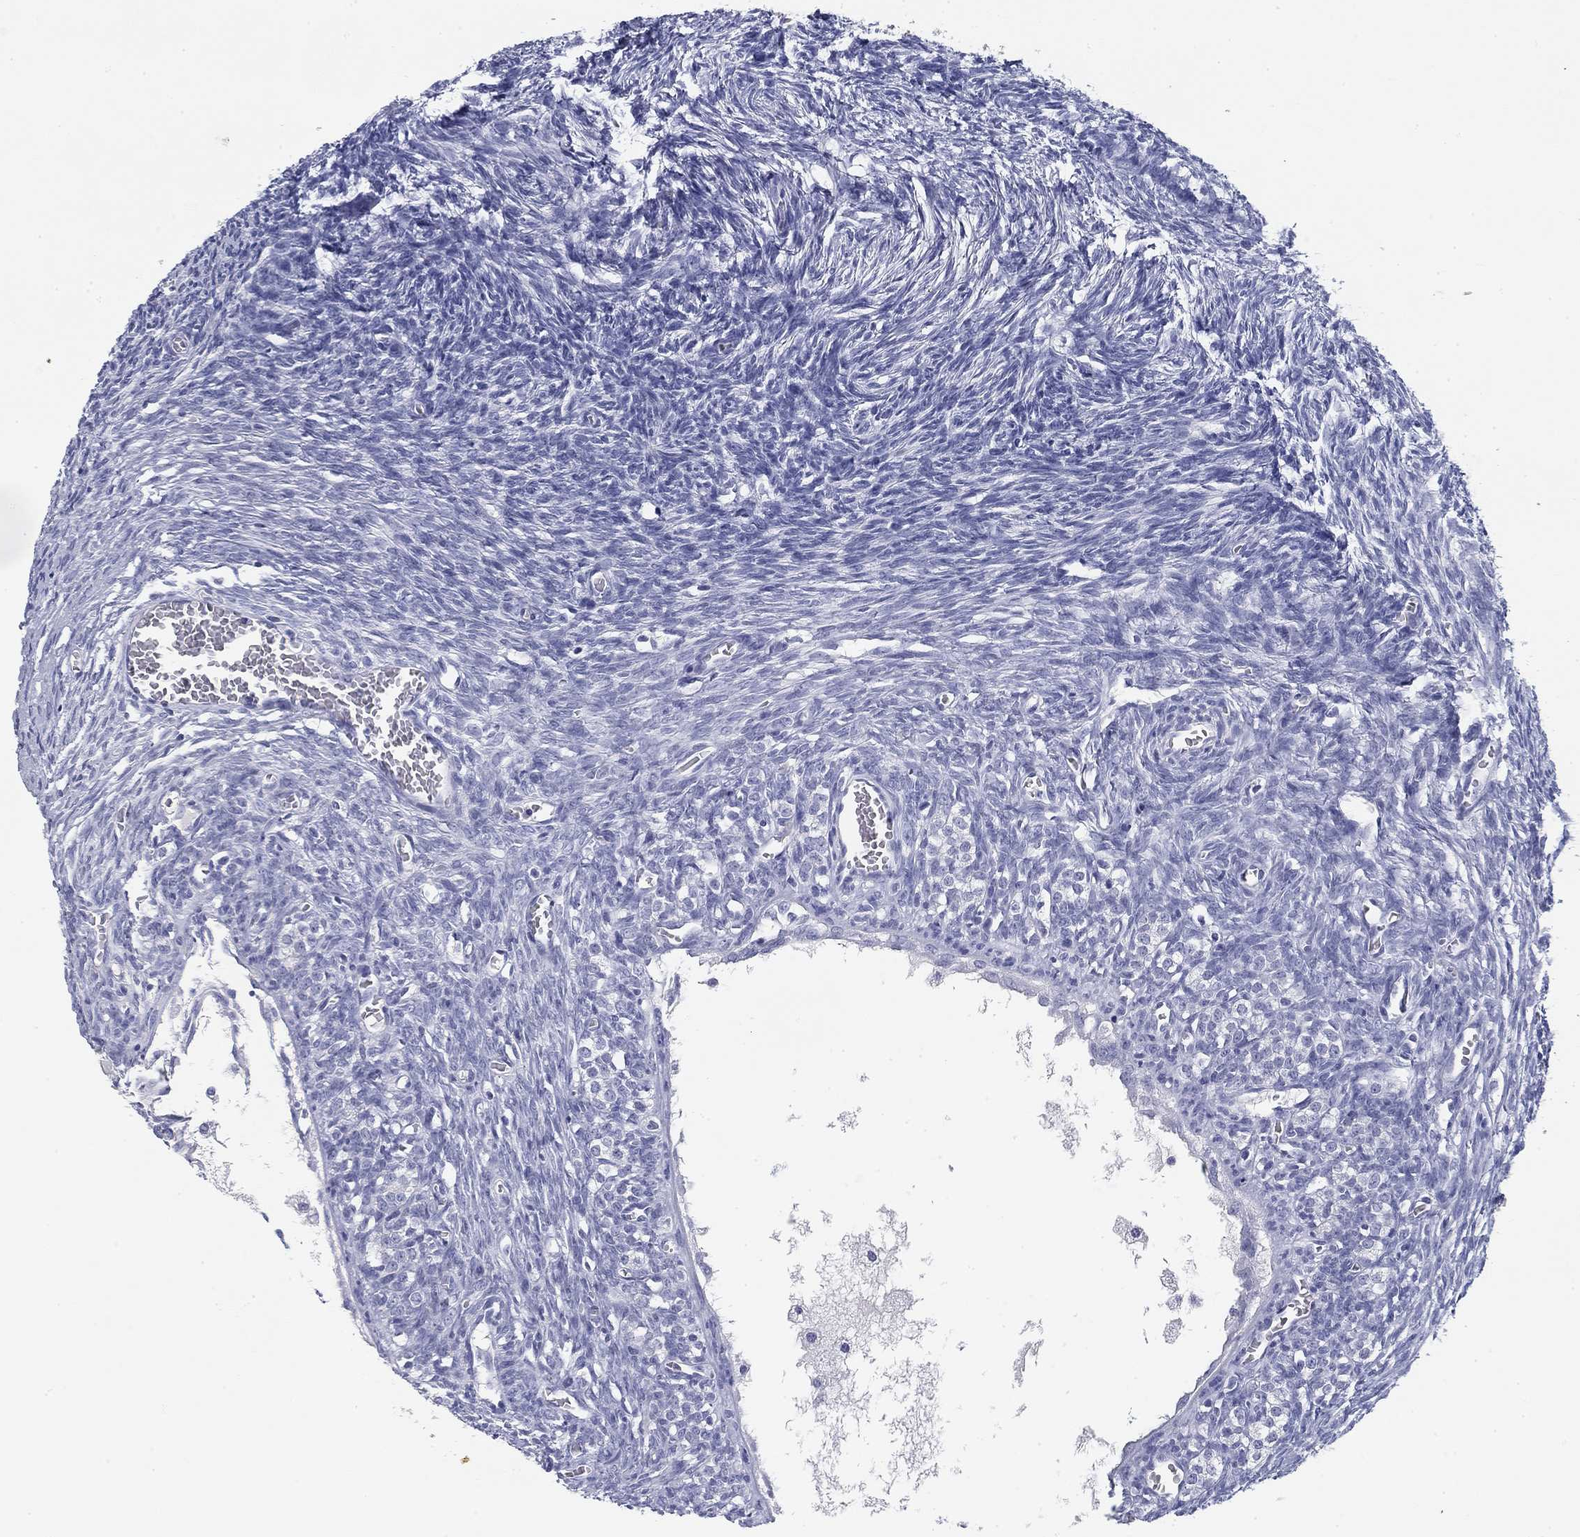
{"staining": {"intensity": "negative", "quantity": "none", "location": "none"}, "tissue": "ovary", "cell_type": "Ovarian stroma cells", "image_type": "normal", "snomed": [{"axis": "morphology", "description": "Normal tissue, NOS"}, {"axis": "topography", "description": "Ovary"}], "caption": "DAB (3,3'-diaminobenzidine) immunohistochemical staining of normal ovary displays no significant expression in ovarian stroma cells.", "gene": "CD79B", "patient": {"sex": "female", "age": 27}}